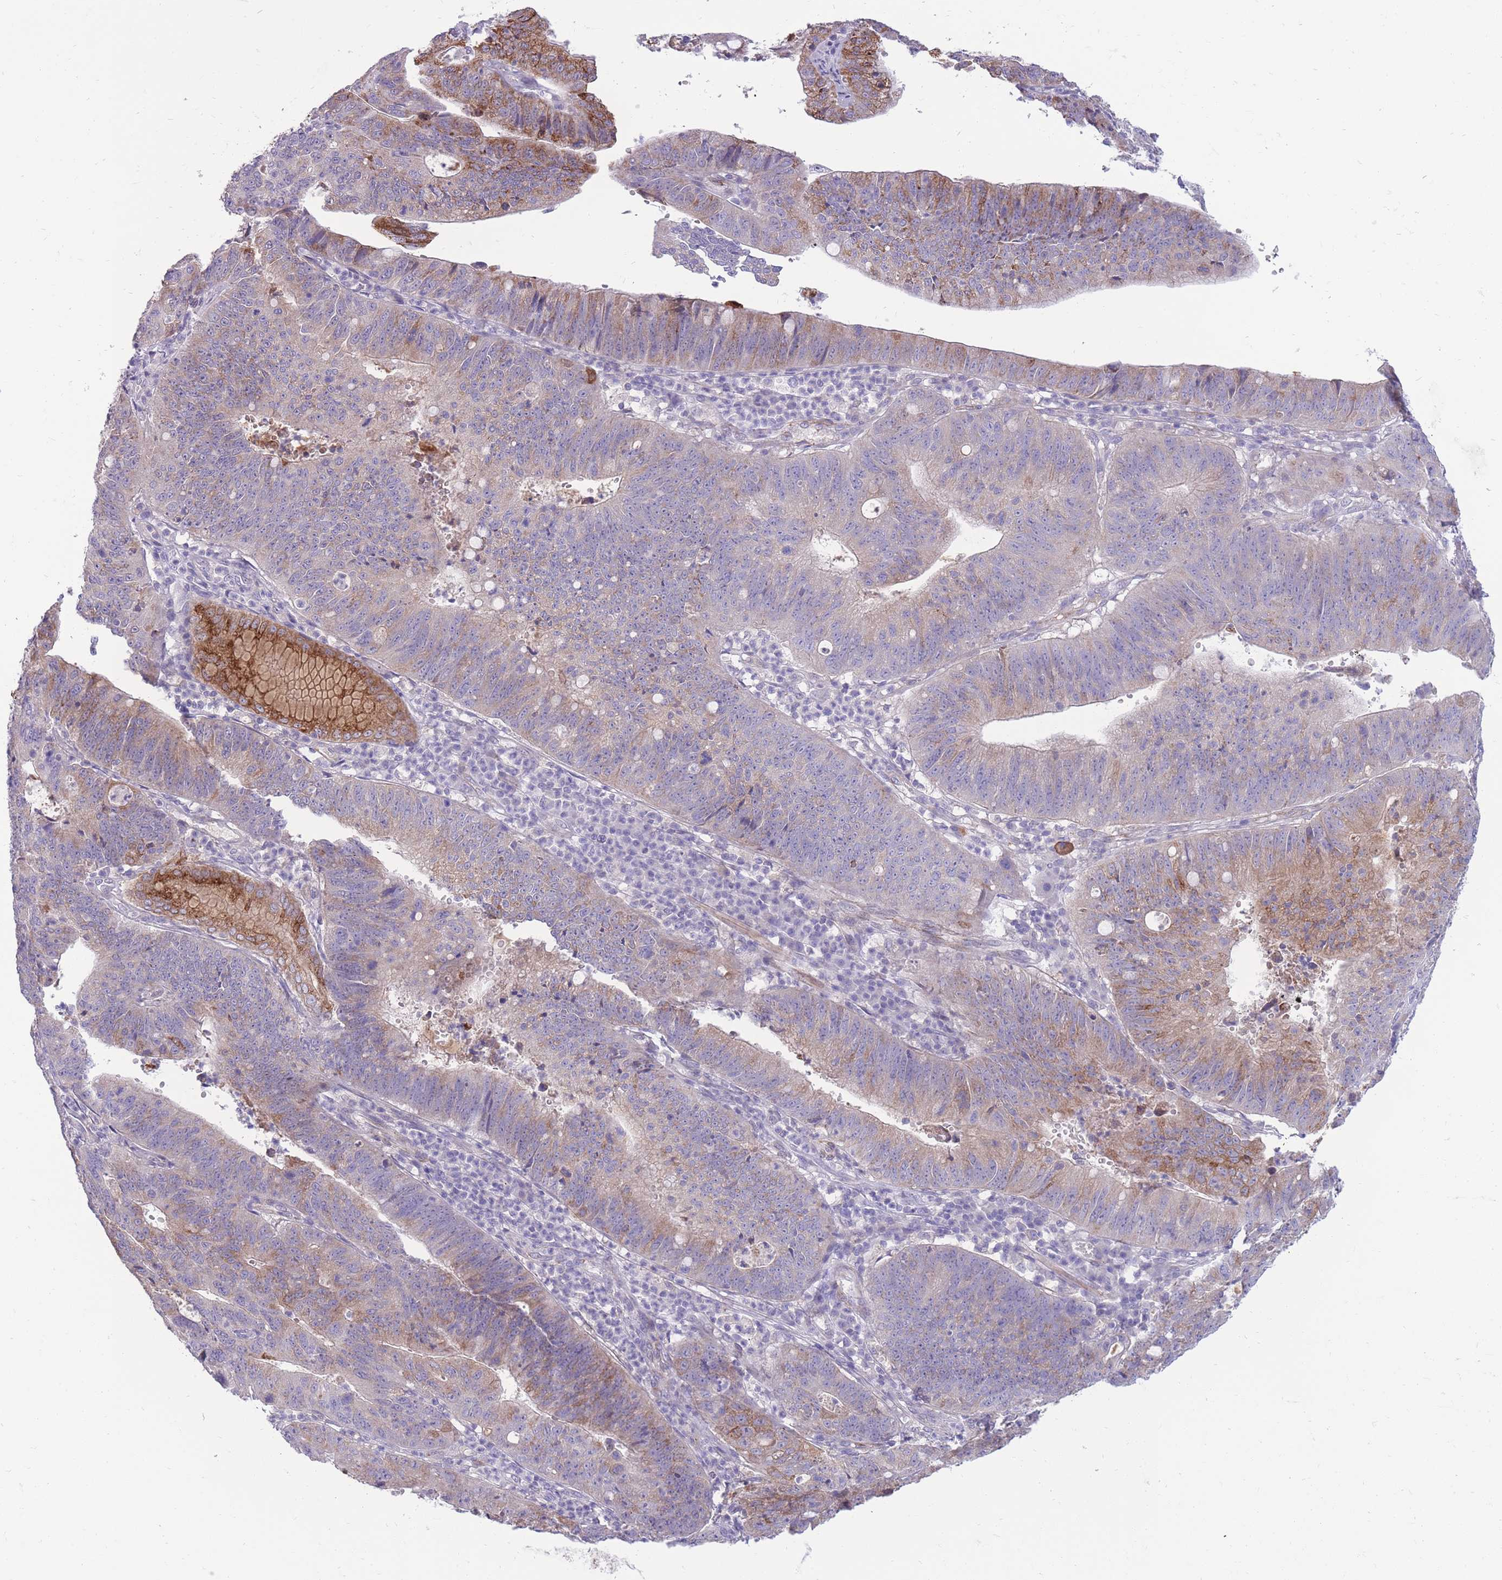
{"staining": {"intensity": "moderate", "quantity": "<25%", "location": "cytoplasmic/membranous"}, "tissue": "stomach cancer", "cell_type": "Tumor cells", "image_type": "cancer", "snomed": [{"axis": "morphology", "description": "Adenocarcinoma, NOS"}, {"axis": "topography", "description": "Stomach"}], "caption": "Immunohistochemistry (DAB) staining of human stomach cancer (adenocarcinoma) shows moderate cytoplasmic/membranous protein staining in about <25% of tumor cells.", "gene": "RGS11", "patient": {"sex": "male", "age": 59}}